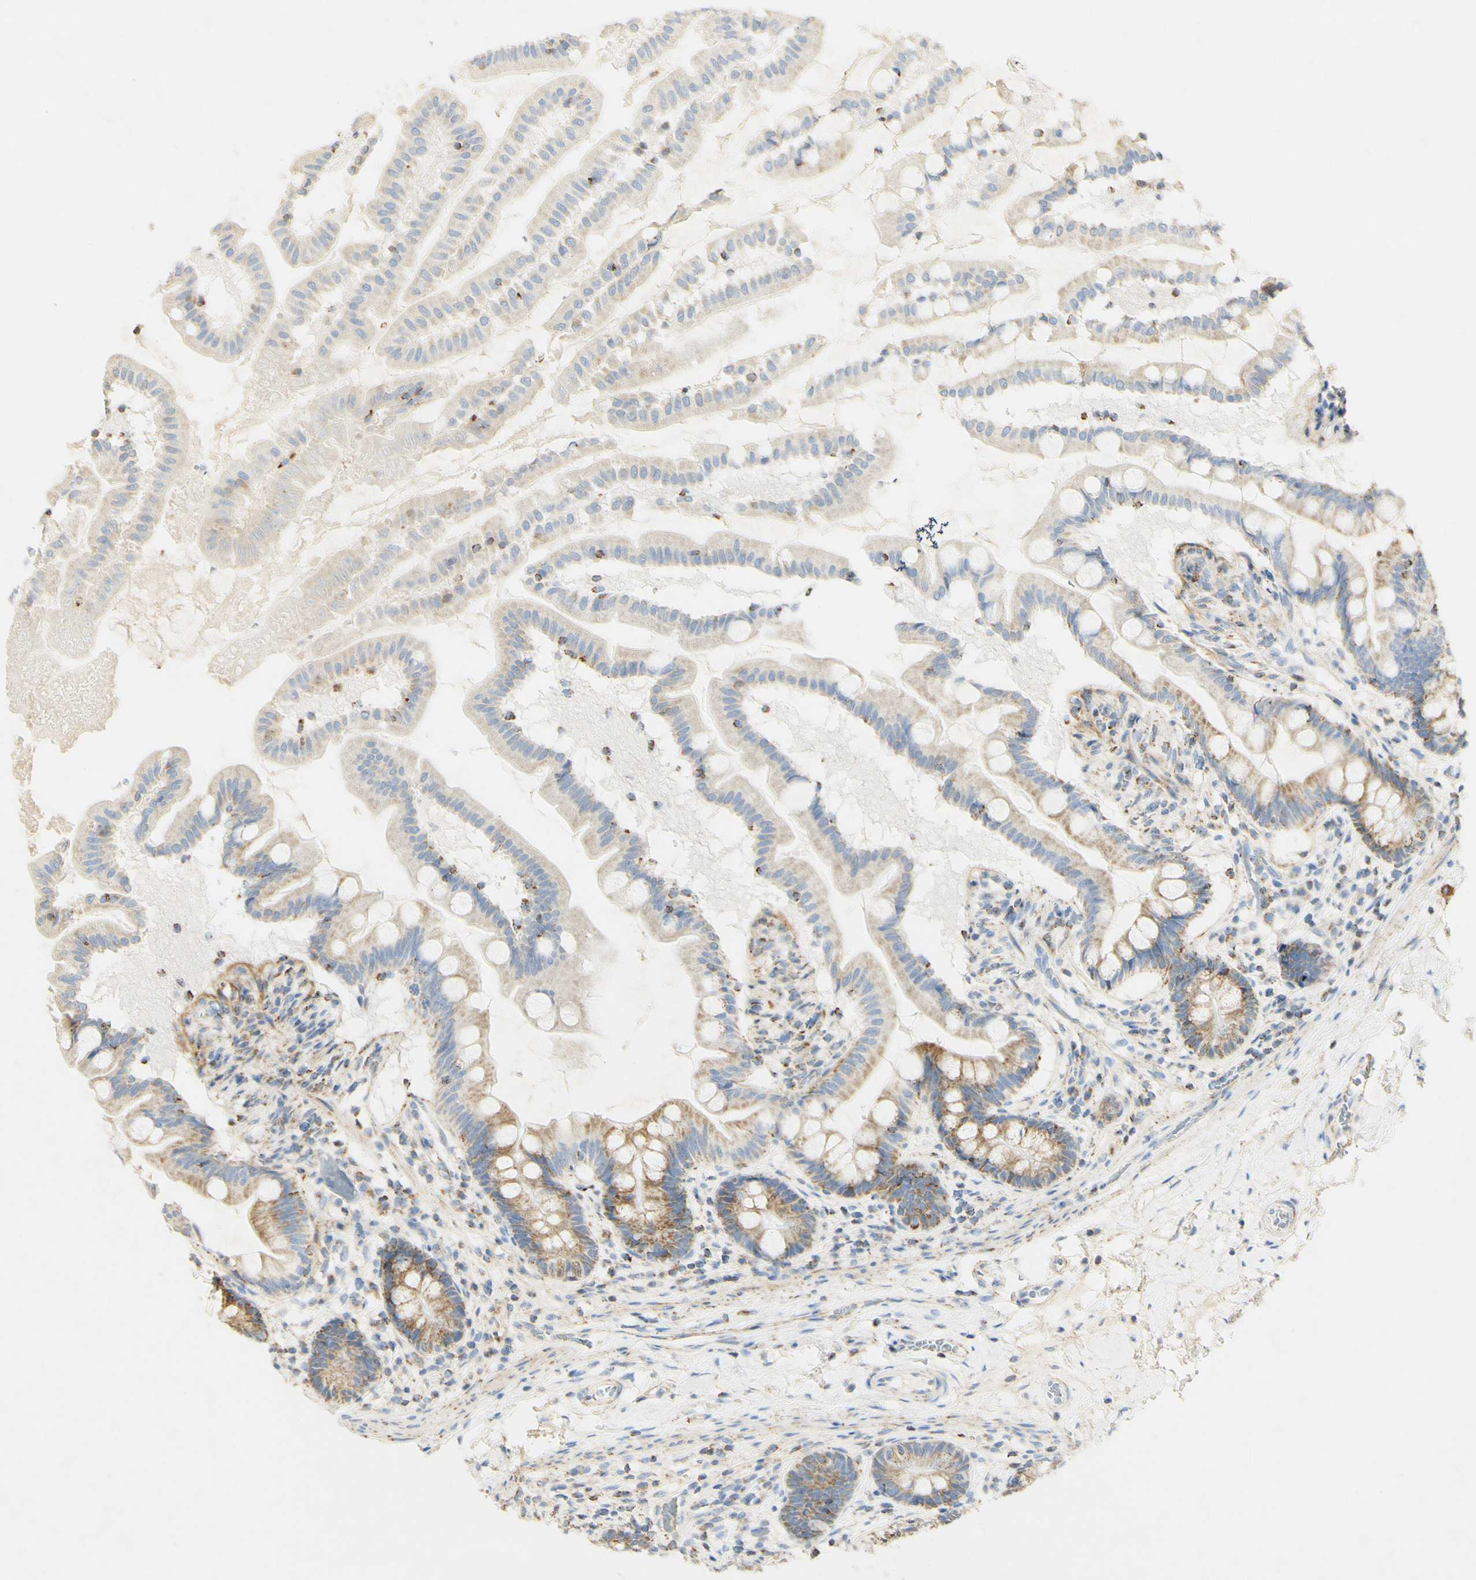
{"staining": {"intensity": "moderate", "quantity": ">75%", "location": "cytoplasmic/membranous"}, "tissue": "small intestine", "cell_type": "Glandular cells", "image_type": "normal", "snomed": [{"axis": "morphology", "description": "Normal tissue, NOS"}, {"axis": "topography", "description": "Small intestine"}], "caption": "Brown immunohistochemical staining in benign small intestine exhibits moderate cytoplasmic/membranous expression in about >75% of glandular cells. (Stains: DAB (3,3'-diaminobenzidine) in brown, nuclei in blue, Microscopy: brightfield microscopy at high magnification).", "gene": "OXCT1", "patient": {"sex": "female", "age": 56}}